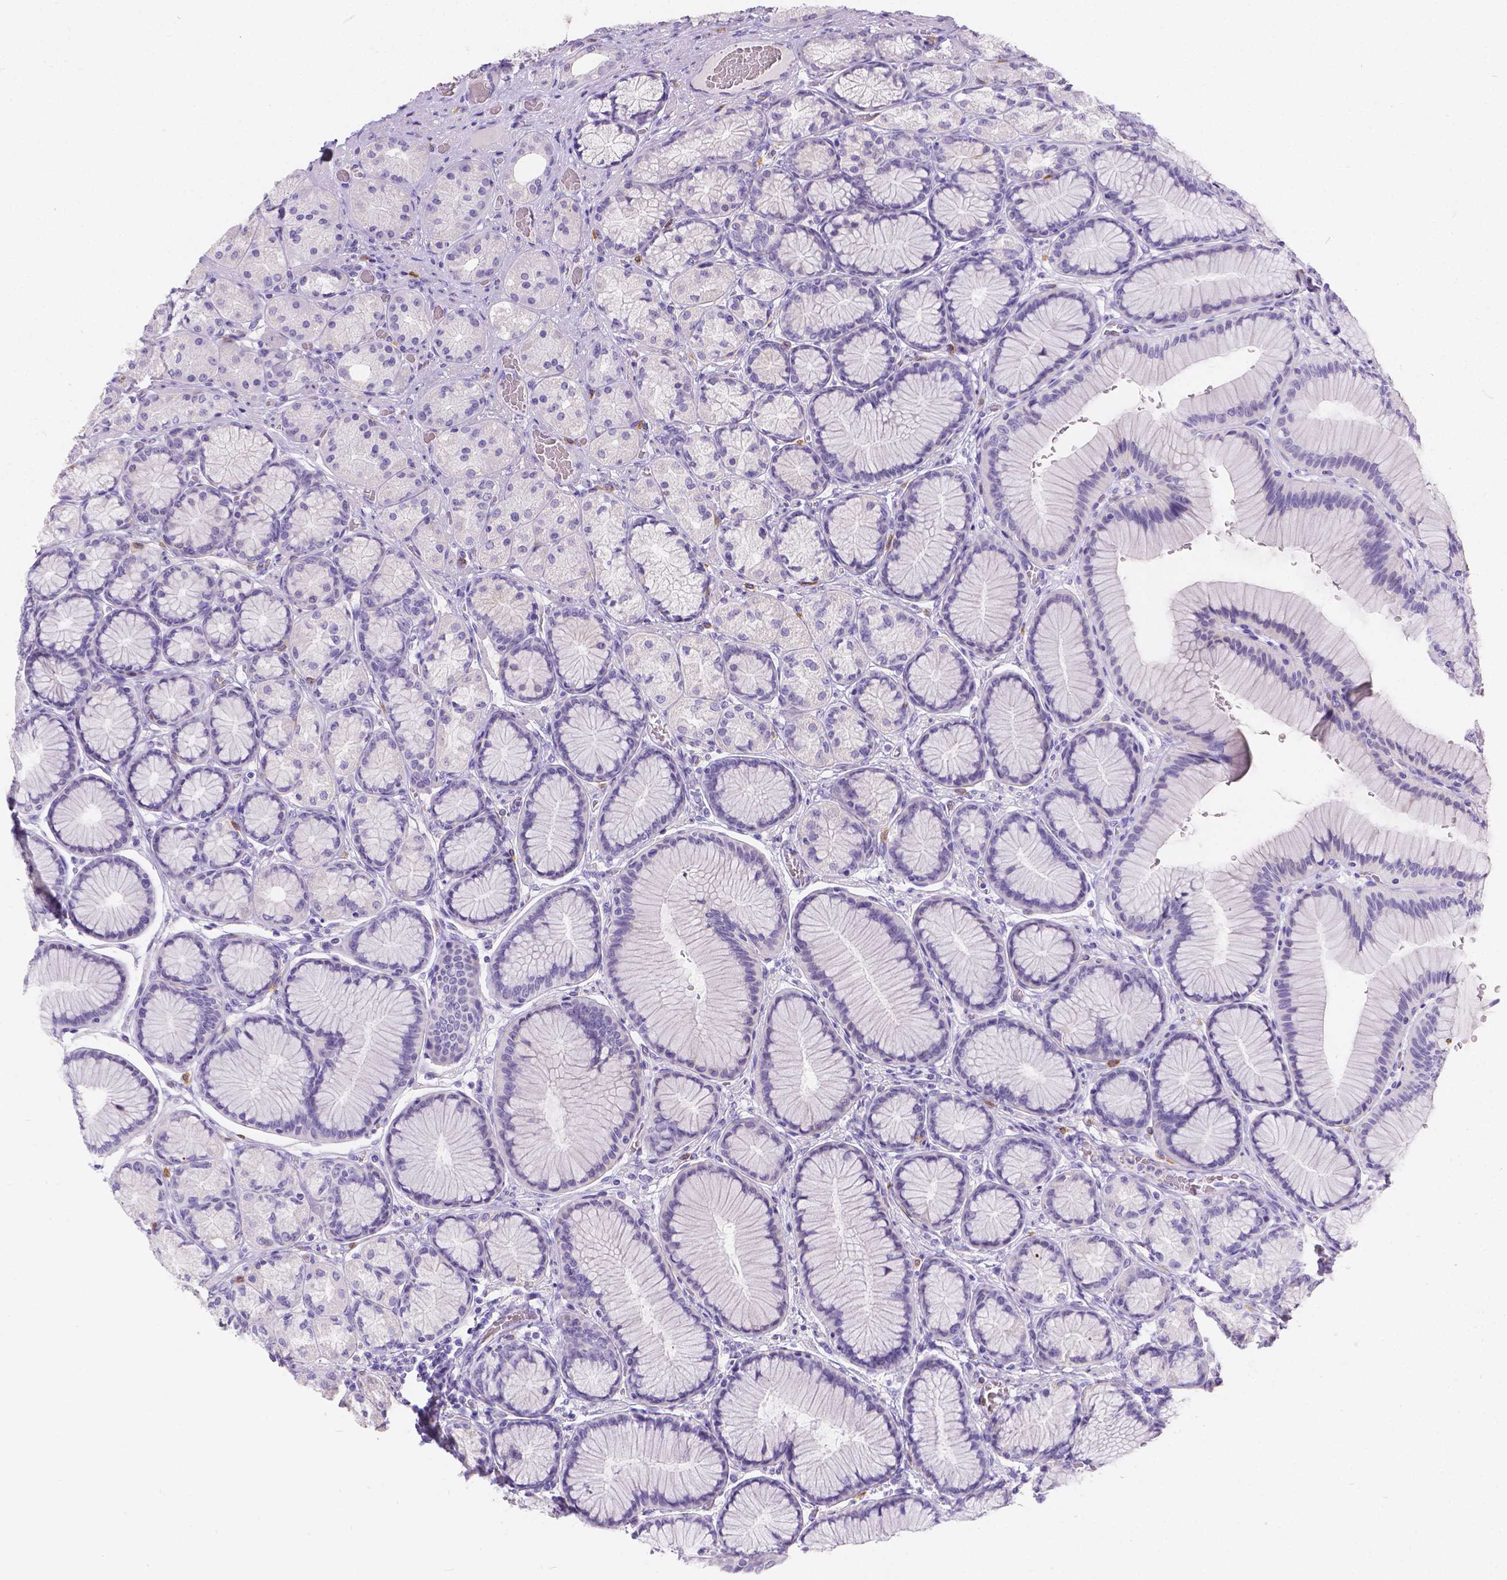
{"staining": {"intensity": "negative", "quantity": "none", "location": "none"}, "tissue": "stomach", "cell_type": "Glandular cells", "image_type": "normal", "snomed": [{"axis": "morphology", "description": "Normal tissue, NOS"}, {"axis": "morphology", "description": "Adenocarcinoma, NOS"}, {"axis": "morphology", "description": "Adenocarcinoma, High grade"}, {"axis": "topography", "description": "Stomach, upper"}, {"axis": "topography", "description": "Stomach"}], "caption": "An IHC micrograph of benign stomach is shown. There is no staining in glandular cells of stomach. (Immunohistochemistry (ihc), brightfield microscopy, high magnification).", "gene": "GNRHR", "patient": {"sex": "female", "age": 65}}